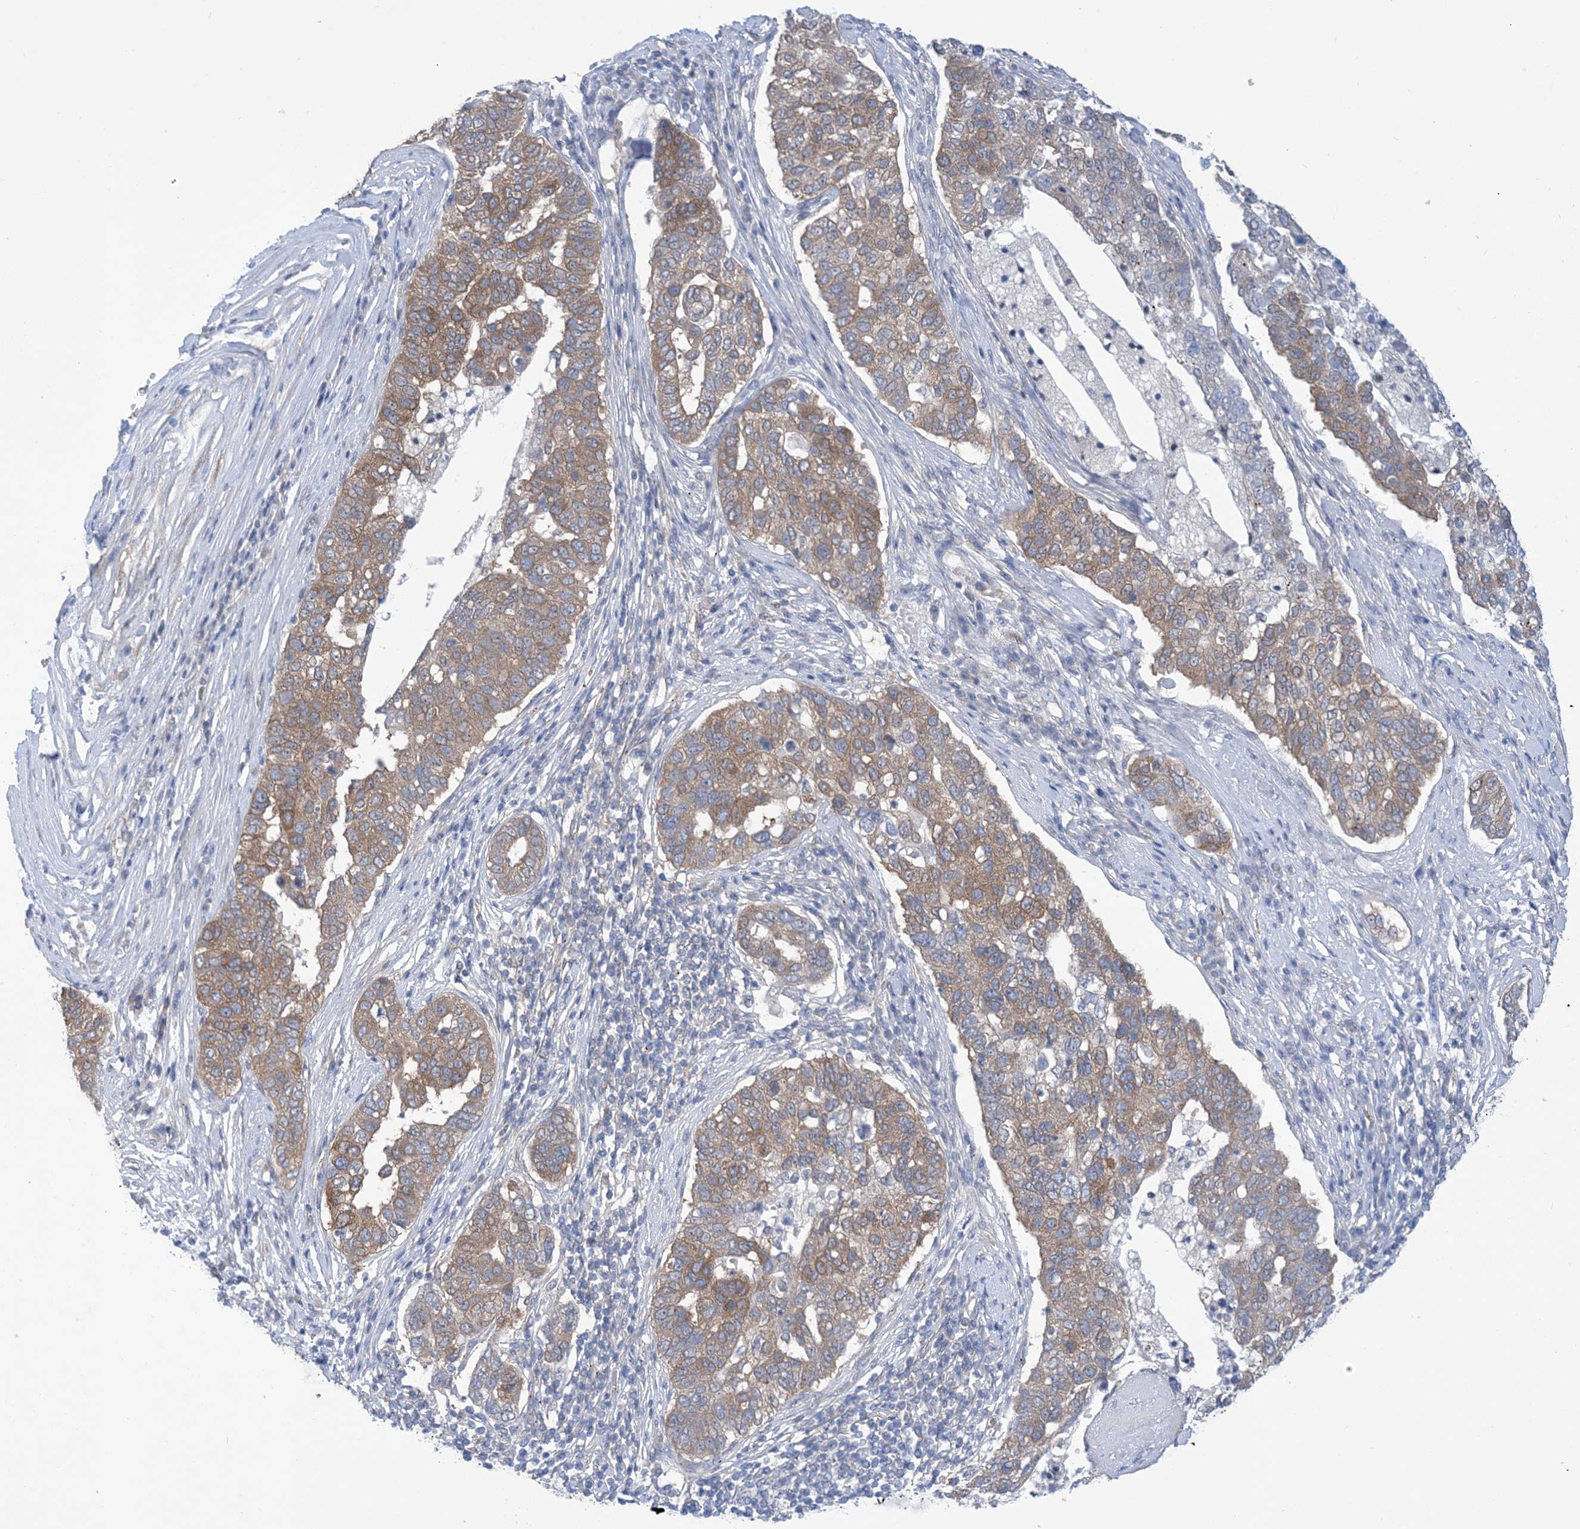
{"staining": {"intensity": "moderate", "quantity": "25%-75%", "location": "cytoplasmic/membranous"}, "tissue": "pancreatic cancer", "cell_type": "Tumor cells", "image_type": "cancer", "snomed": [{"axis": "morphology", "description": "Adenocarcinoma, NOS"}, {"axis": "topography", "description": "Pancreas"}], "caption": "This histopathology image reveals immunohistochemistry staining of human pancreatic cancer (adenocarcinoma), with medium moderate cytoplasmic/membranous positivity in about 25%-75% of tumor cells.", "gene": "EHBP1", "patient": {"sex": "female", "age": 61}}